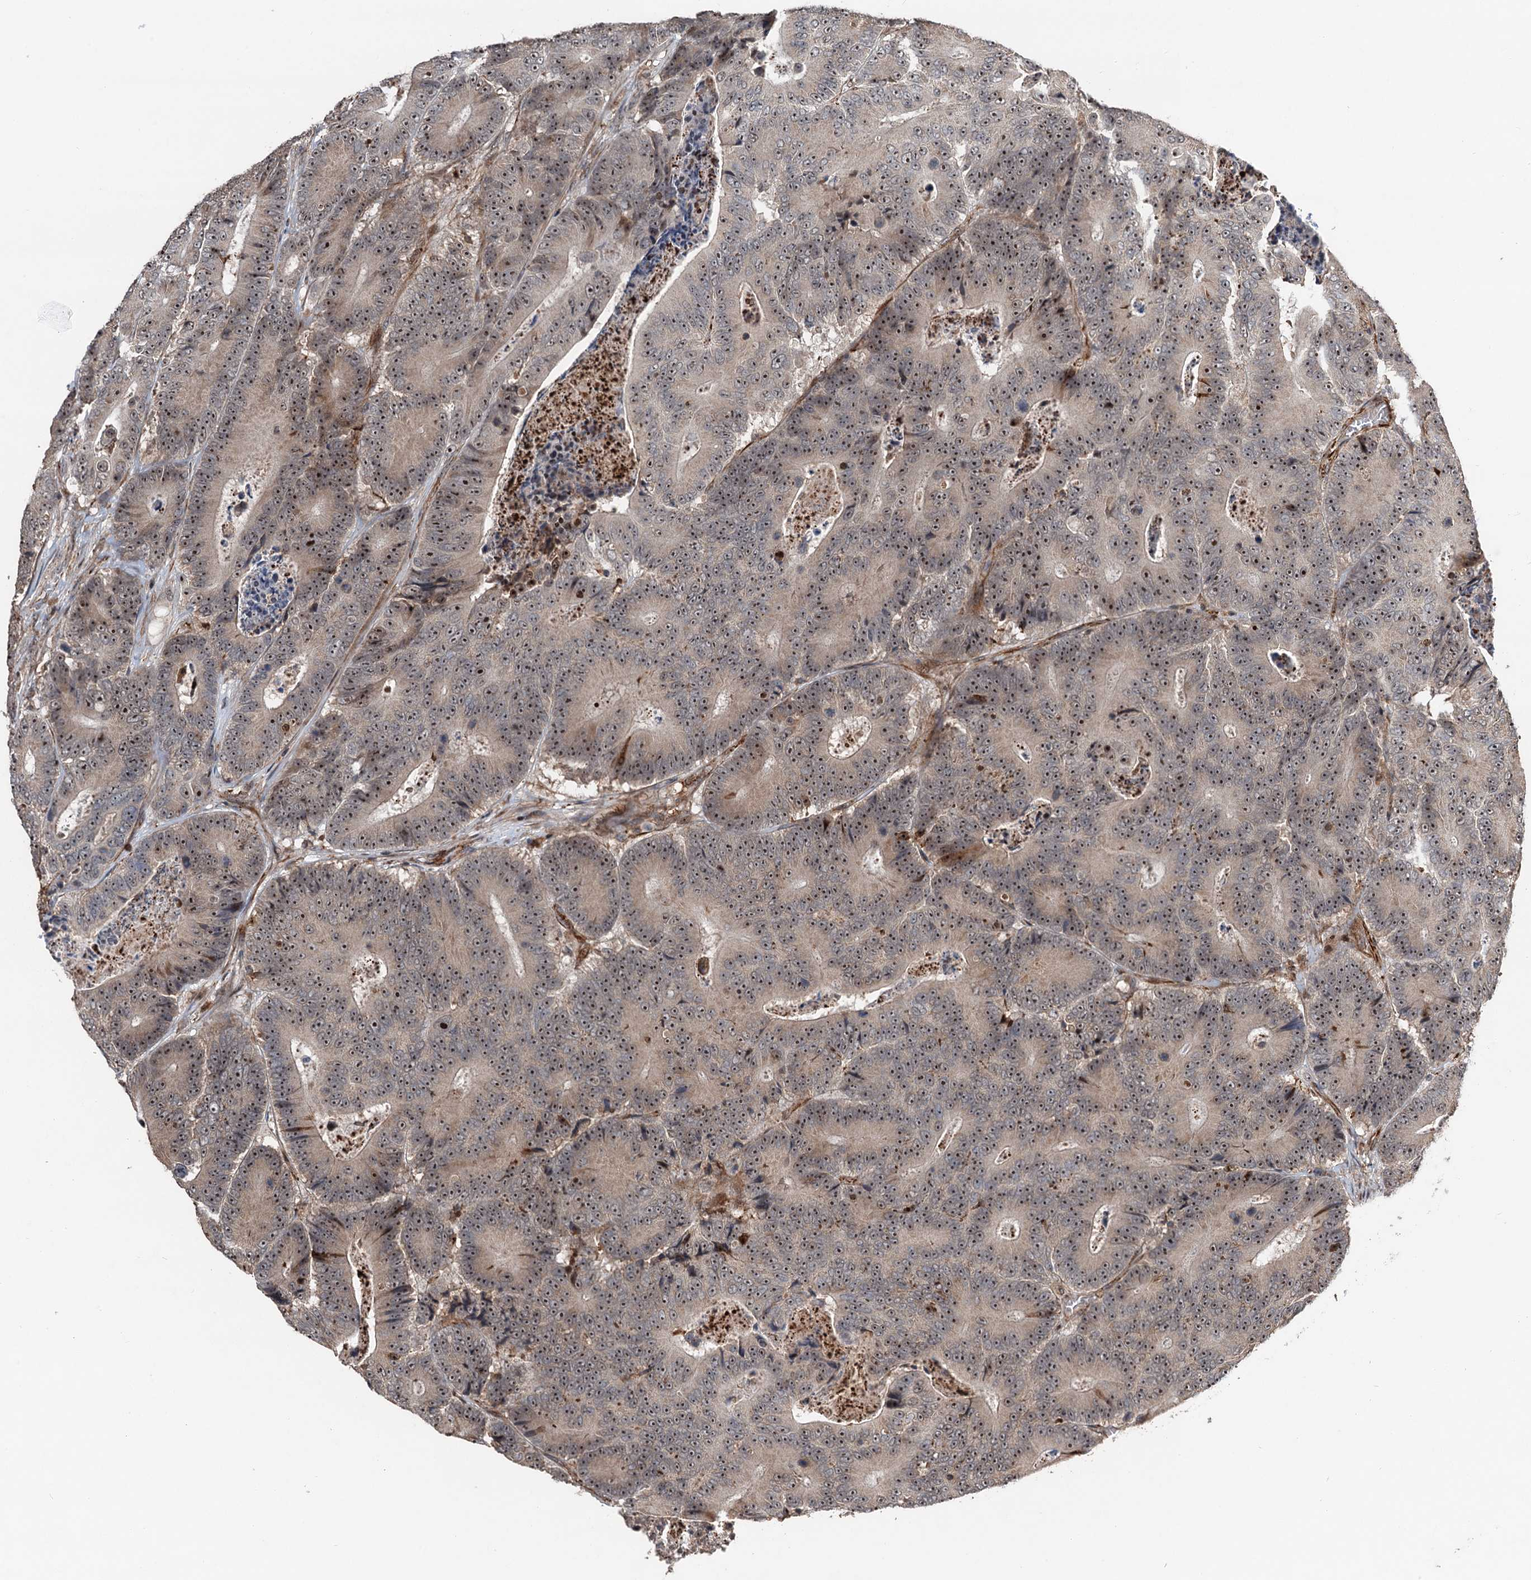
{"staining": {"intensity": "moderate", "quantity": ">75%", "location": "nuclear"}, "tissue": "colorectal cancer", "cell_type": "Tumor cells", "image_type": "cancer", "snomed": [{"axis": "morphology", "description": "Adenocarcinoma, NOS"}, {"axis": "topography", "description": "Colon"}], "caption": "This micrograph demonstrates IHC staining of colorectal cancer, with medium moderate nuclear expression in approximately >75% of tumor cells.", "gene": "TMA16", "patient": {"sex": "male", "age": 83}}